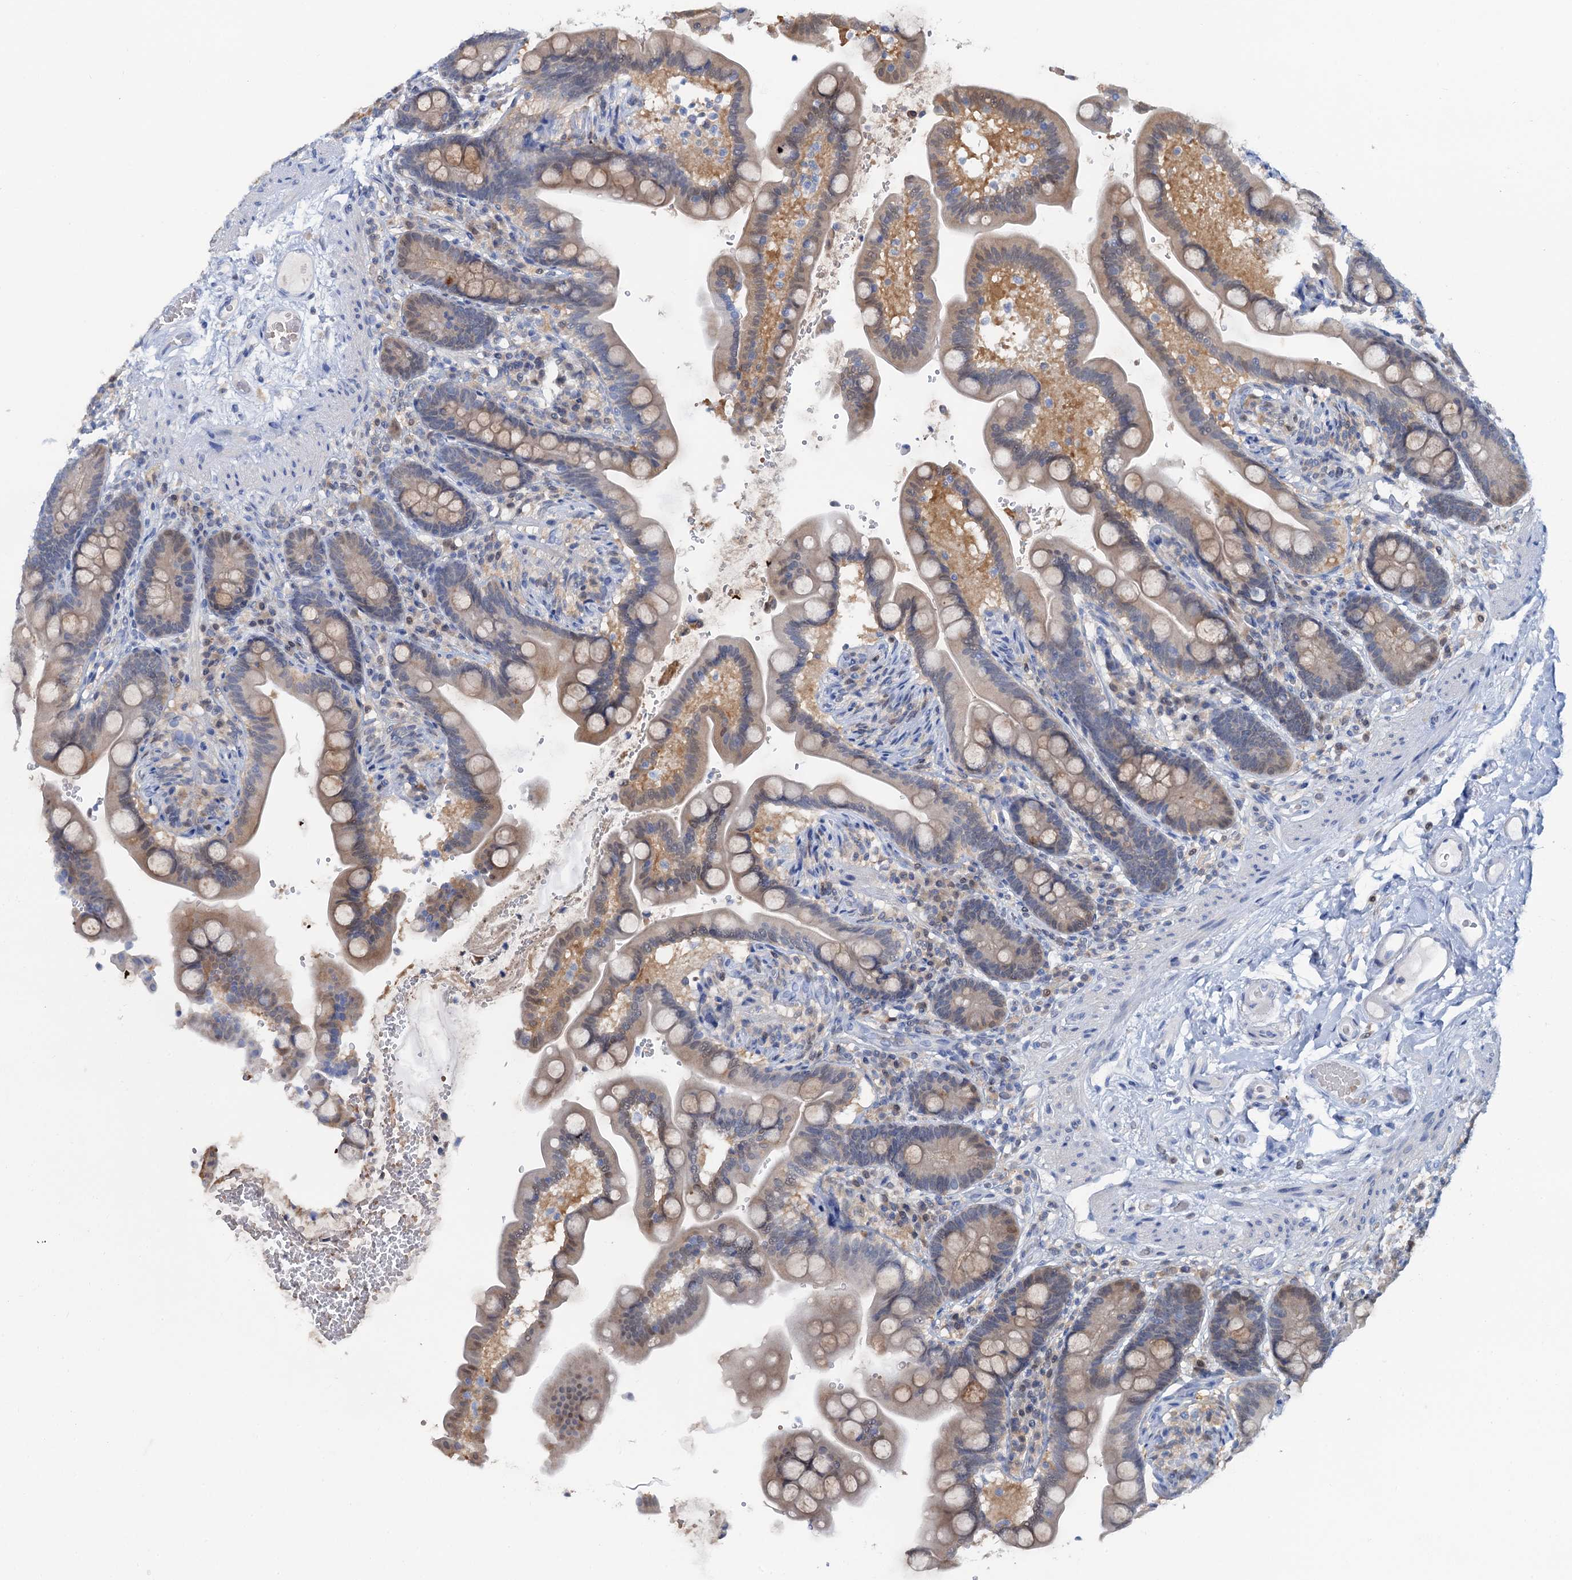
{"staining": {"intensity": "negative", "quantity": "none", "location": "none"}, "tissue": "colon", "cell_type": "Endothelial cells", "image_type": "normal", "snomed": [{"axis": "morphology", "description": "Normal tissue, NOS"}, {"axis": "topography", "description": "Smooth muscle"}, {"axis": "topography", "description": "Colon"}], "caption": "Immunohistochemical staining of unremarkable human colon reveals no significant positivity in endothelial cells. Nuclei are stained in blue.", "gene": "FAH", "patient": {"sex": "male", "age": 73}}